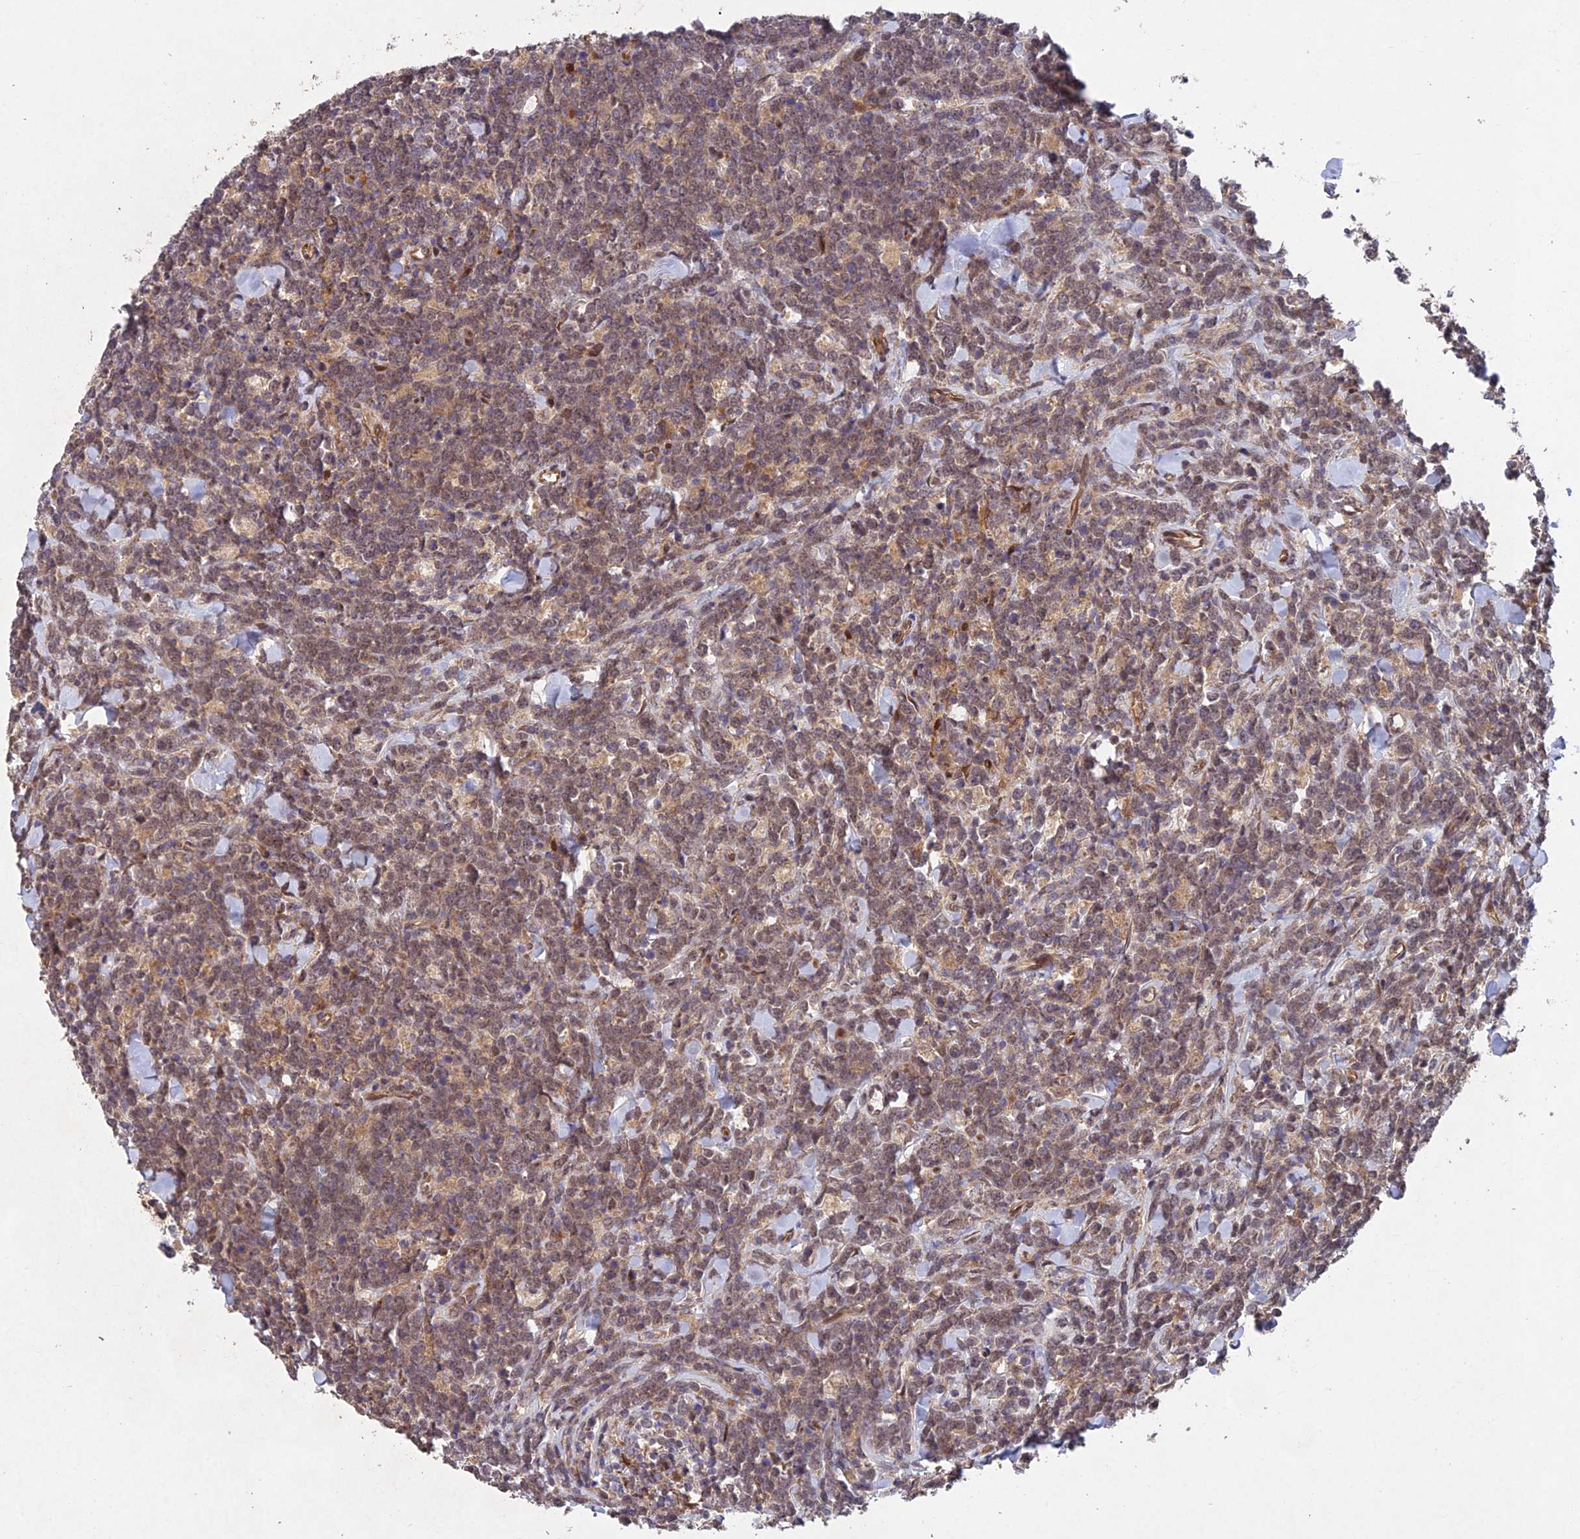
{"staining": {"intensity": "moderate", "quantity": ">75%", "location": "nuclear"}, "tissue": "lymphoma", "cell_type": "Tumor cells", "image_type": "cancer", "snomed": [{"axis": "morphology", "description": "Malignant lymphoma, non-Hodgkin's type, High grade"}, {"axis": "topography", "description": "Small intestine"}], "caption": "Tumor cells display moderate nuclear expression in about >75% of cells in lymphoma.", "gene": "NSMCE1", "patient": {"sex": "male", "age": 8}}